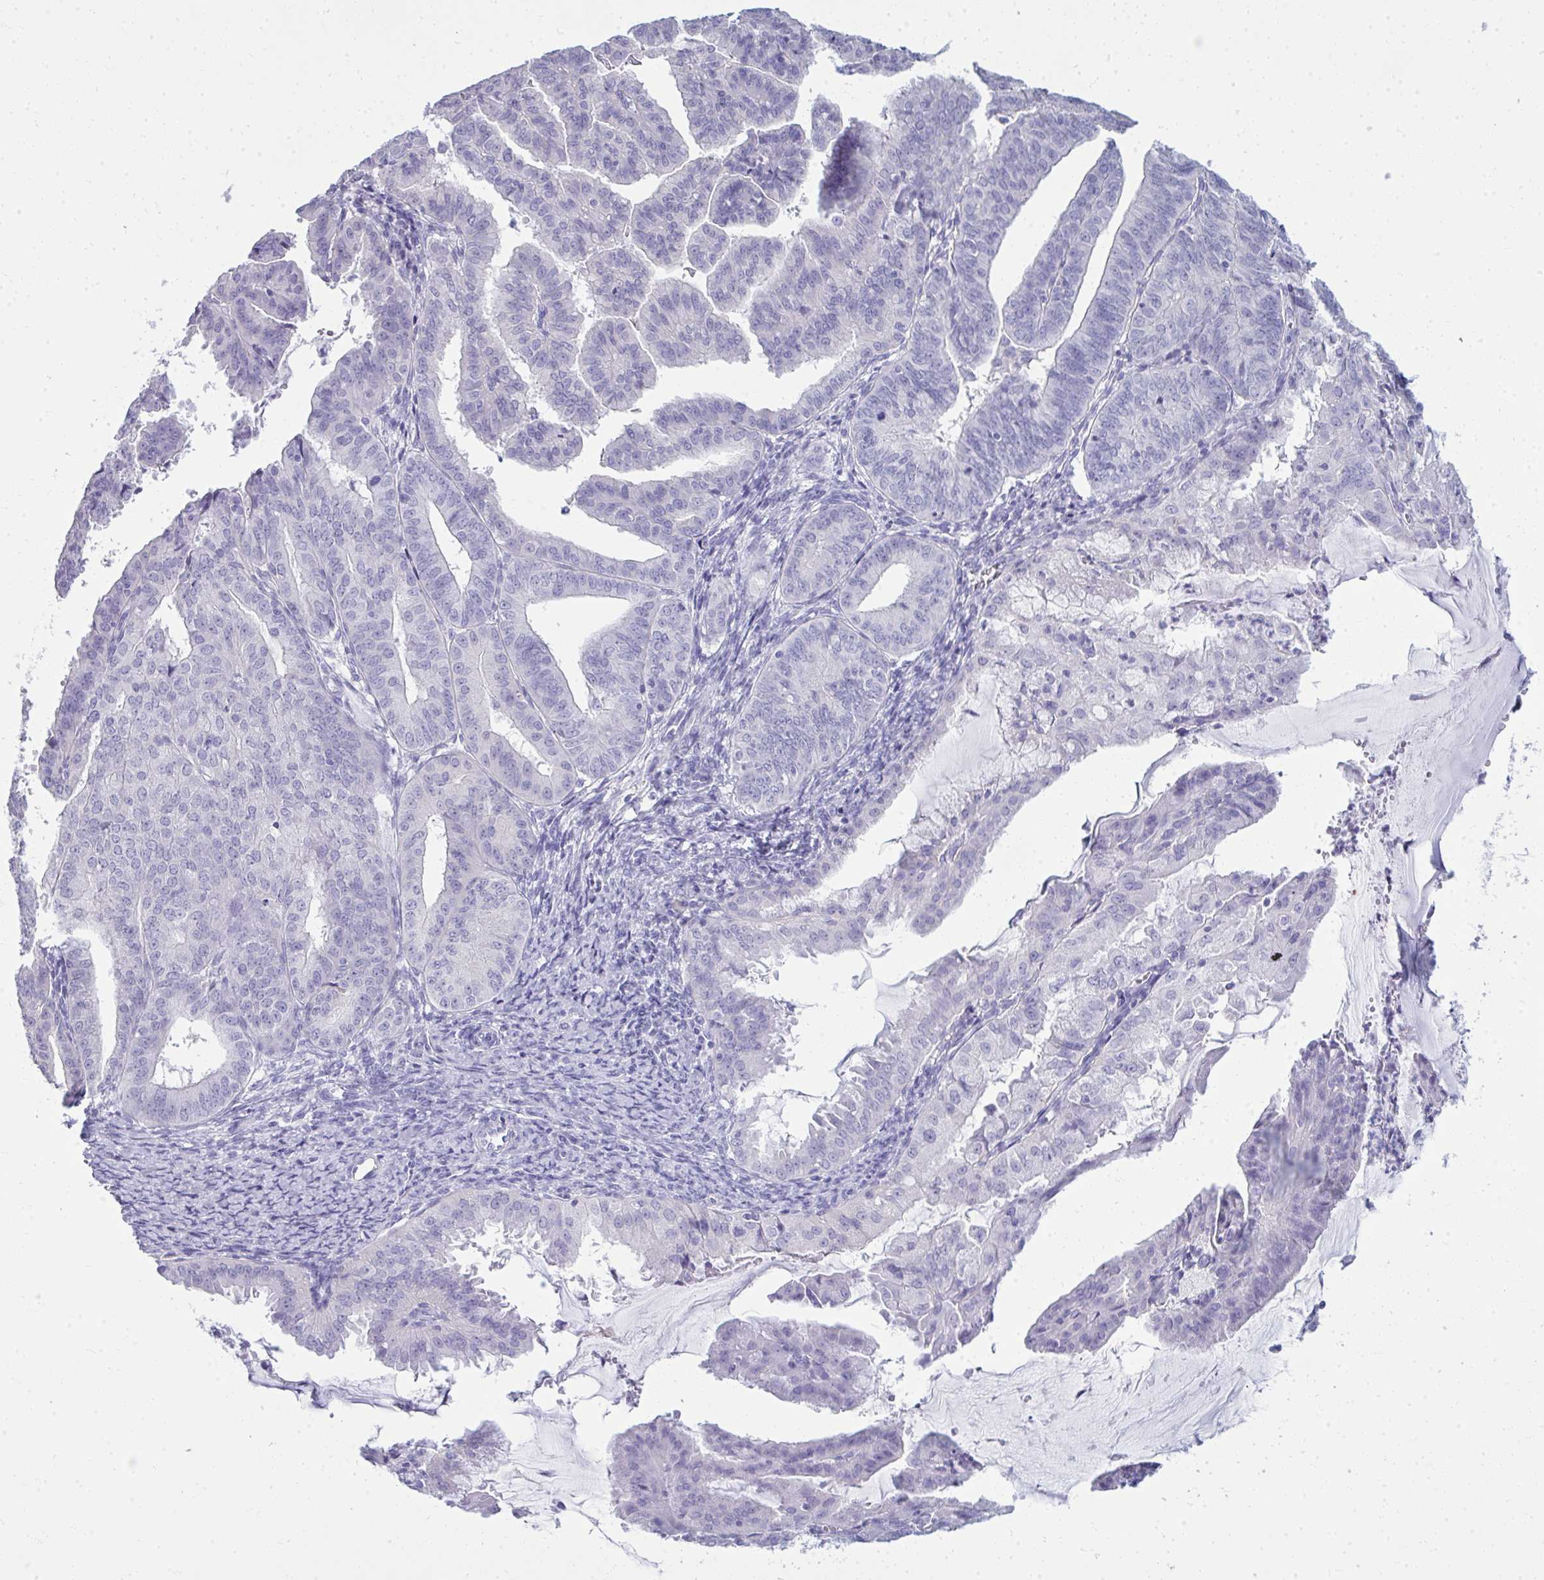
{"staining": {"intensity": "negative", "quantity": "none", "location": "none"}, "tissue": "endometrial cancer", "cell_type": "Tumor cells", "image_type": "cancer", "snomed": [{"axis": "morphology", "description": "Adenocarcinoma, NOS"}, {"axis": "topography", "description": "Endometrium"}], "caption": "A high-resolution micrograph shows immunohistochemistry staining of endometrial cancer (adenocarcinoma), which displays no significant expression in tumor cells.", "gene": "QDPR", "patient": {"sex": "female", "age": 70}}